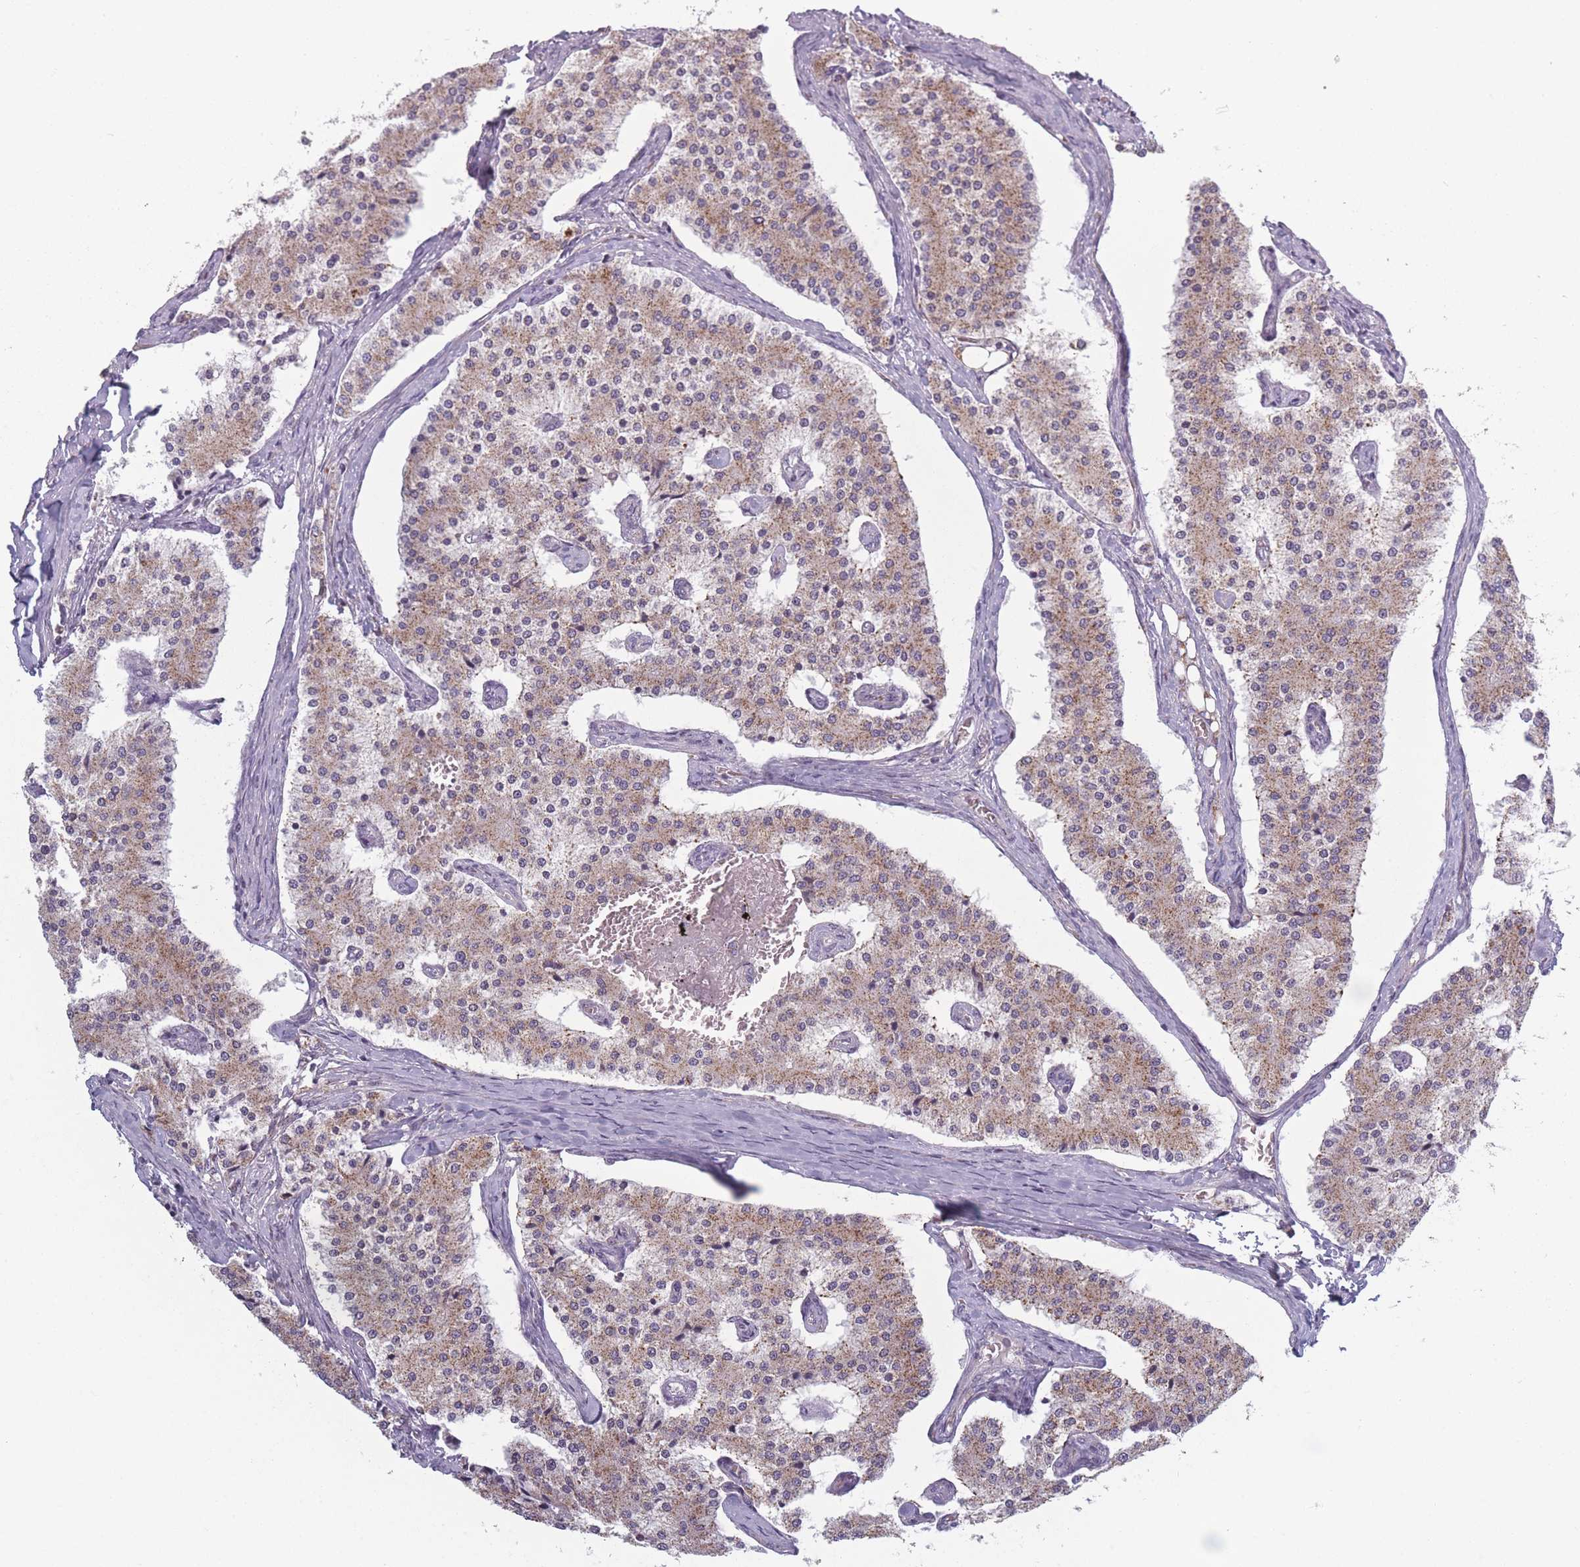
{"staining": {"intensity": "moderate", "quantity": ">75%", "location": "cytoplasmic/membranous"}, "tissue": "carcinoid", "cell_type": "Tumor cells", "image_type": "cancer", "snomed": [{"axis": "morphology", "description": "Carcinoid, malignant, NOS"}, {"axis": "topography", "description": "Colon"}], "caption": "A histopathology image of human carcinoid stained for a protein shows moderate cytoplasmic/membranous brown staining in tumor cells. (DAB IHC, brown staining for protein, blue staining for nuclei).", "gene": "PEX11B", "patient": {"sex": "female", "age": 52}}